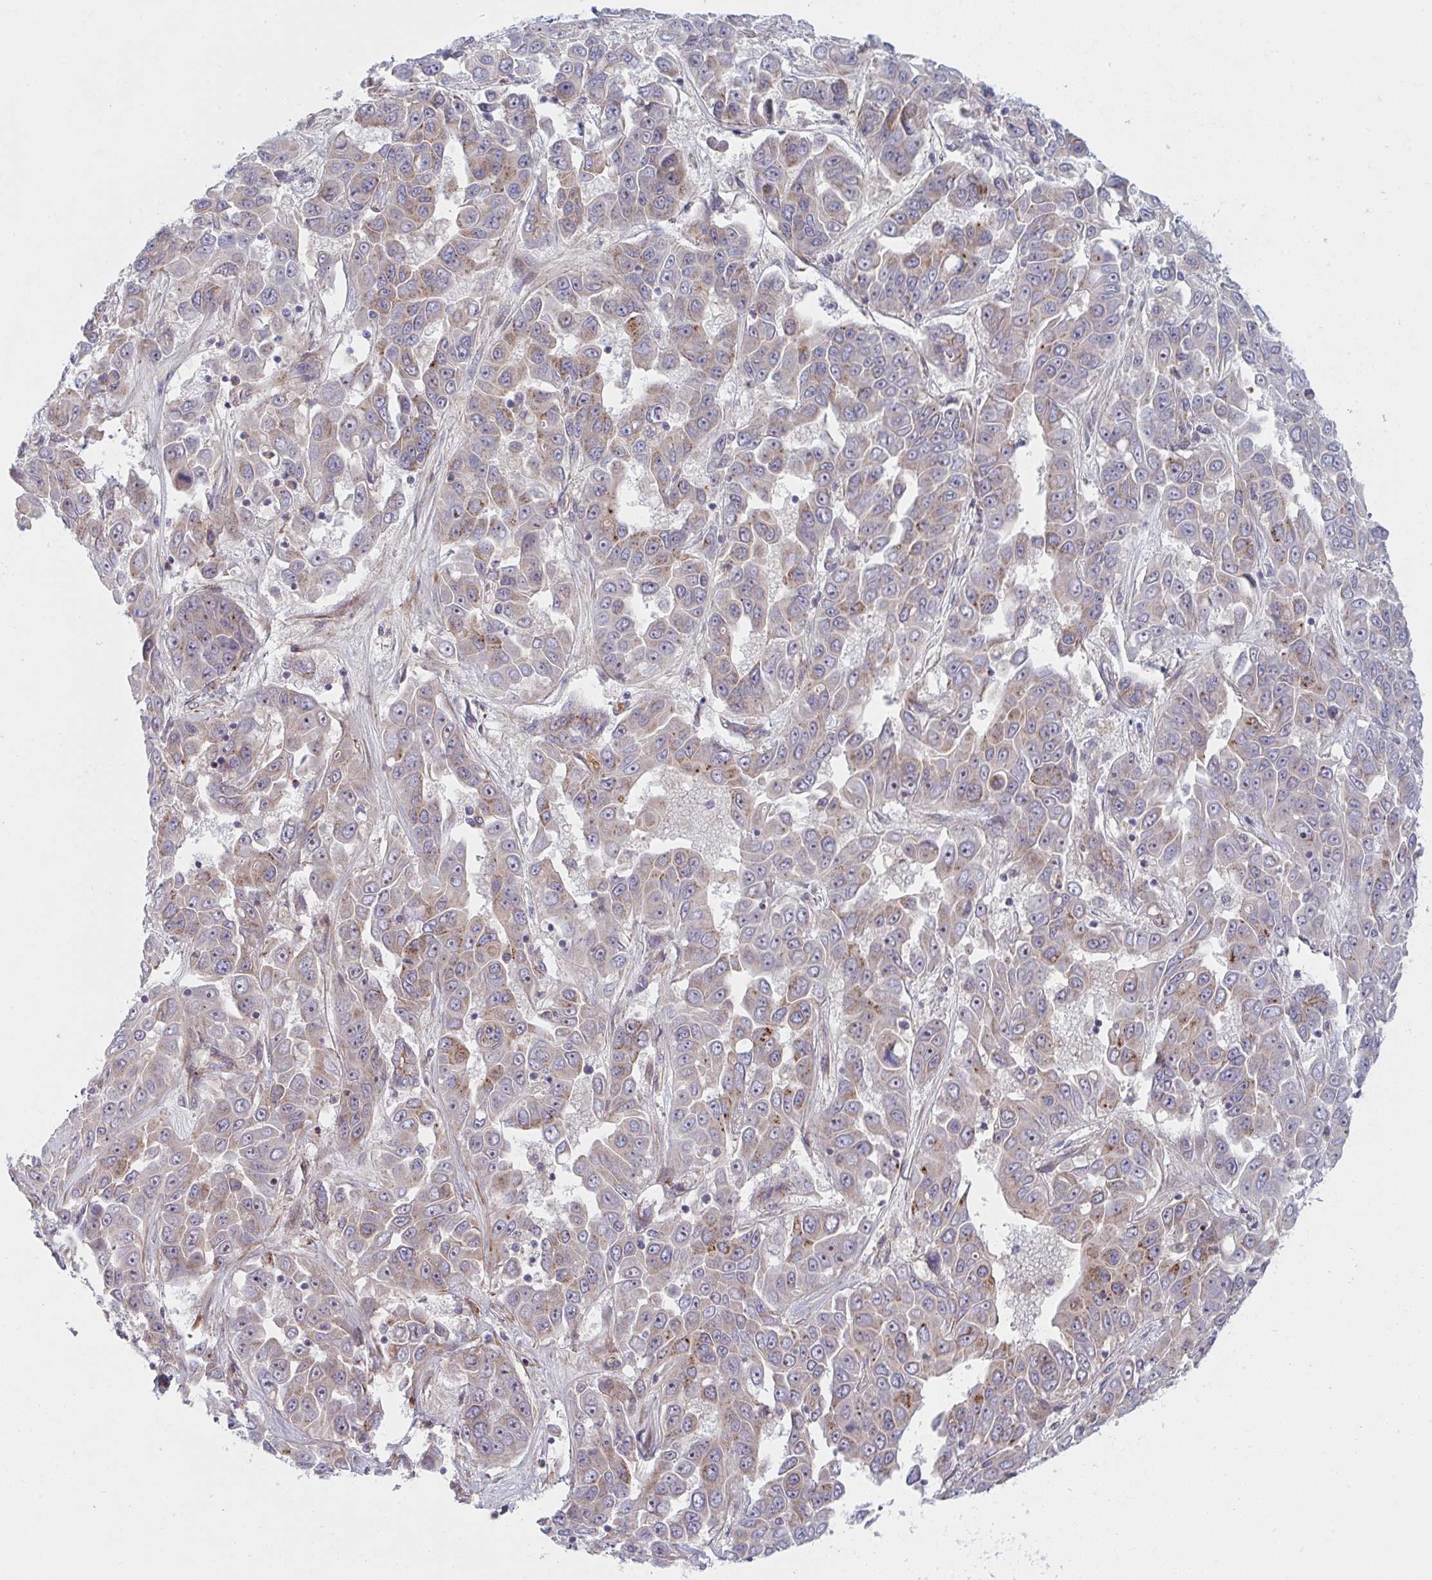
{"staining": {"intensity": "moderate", "quantity": "<25%", "location": "cytoplasmic/membranous"}, "tissue": "liver cancer", "cell_type": "Tumor cells", "image_type": "cancer", "snomed": [{"axis": "morphology", "description": "Cholangiocarcinoma"}, {"axis": "topography", "description": "Liver"}], "caption": "This is an image of immunohistochemistry (IHC) staining of cholangiocarcinoma (liver), which shows moderate expression in the cytoplasmic/membranous of tumor cells.", "gene": "TNFSF4", "patient": {"sex": "female", "age": 52}}